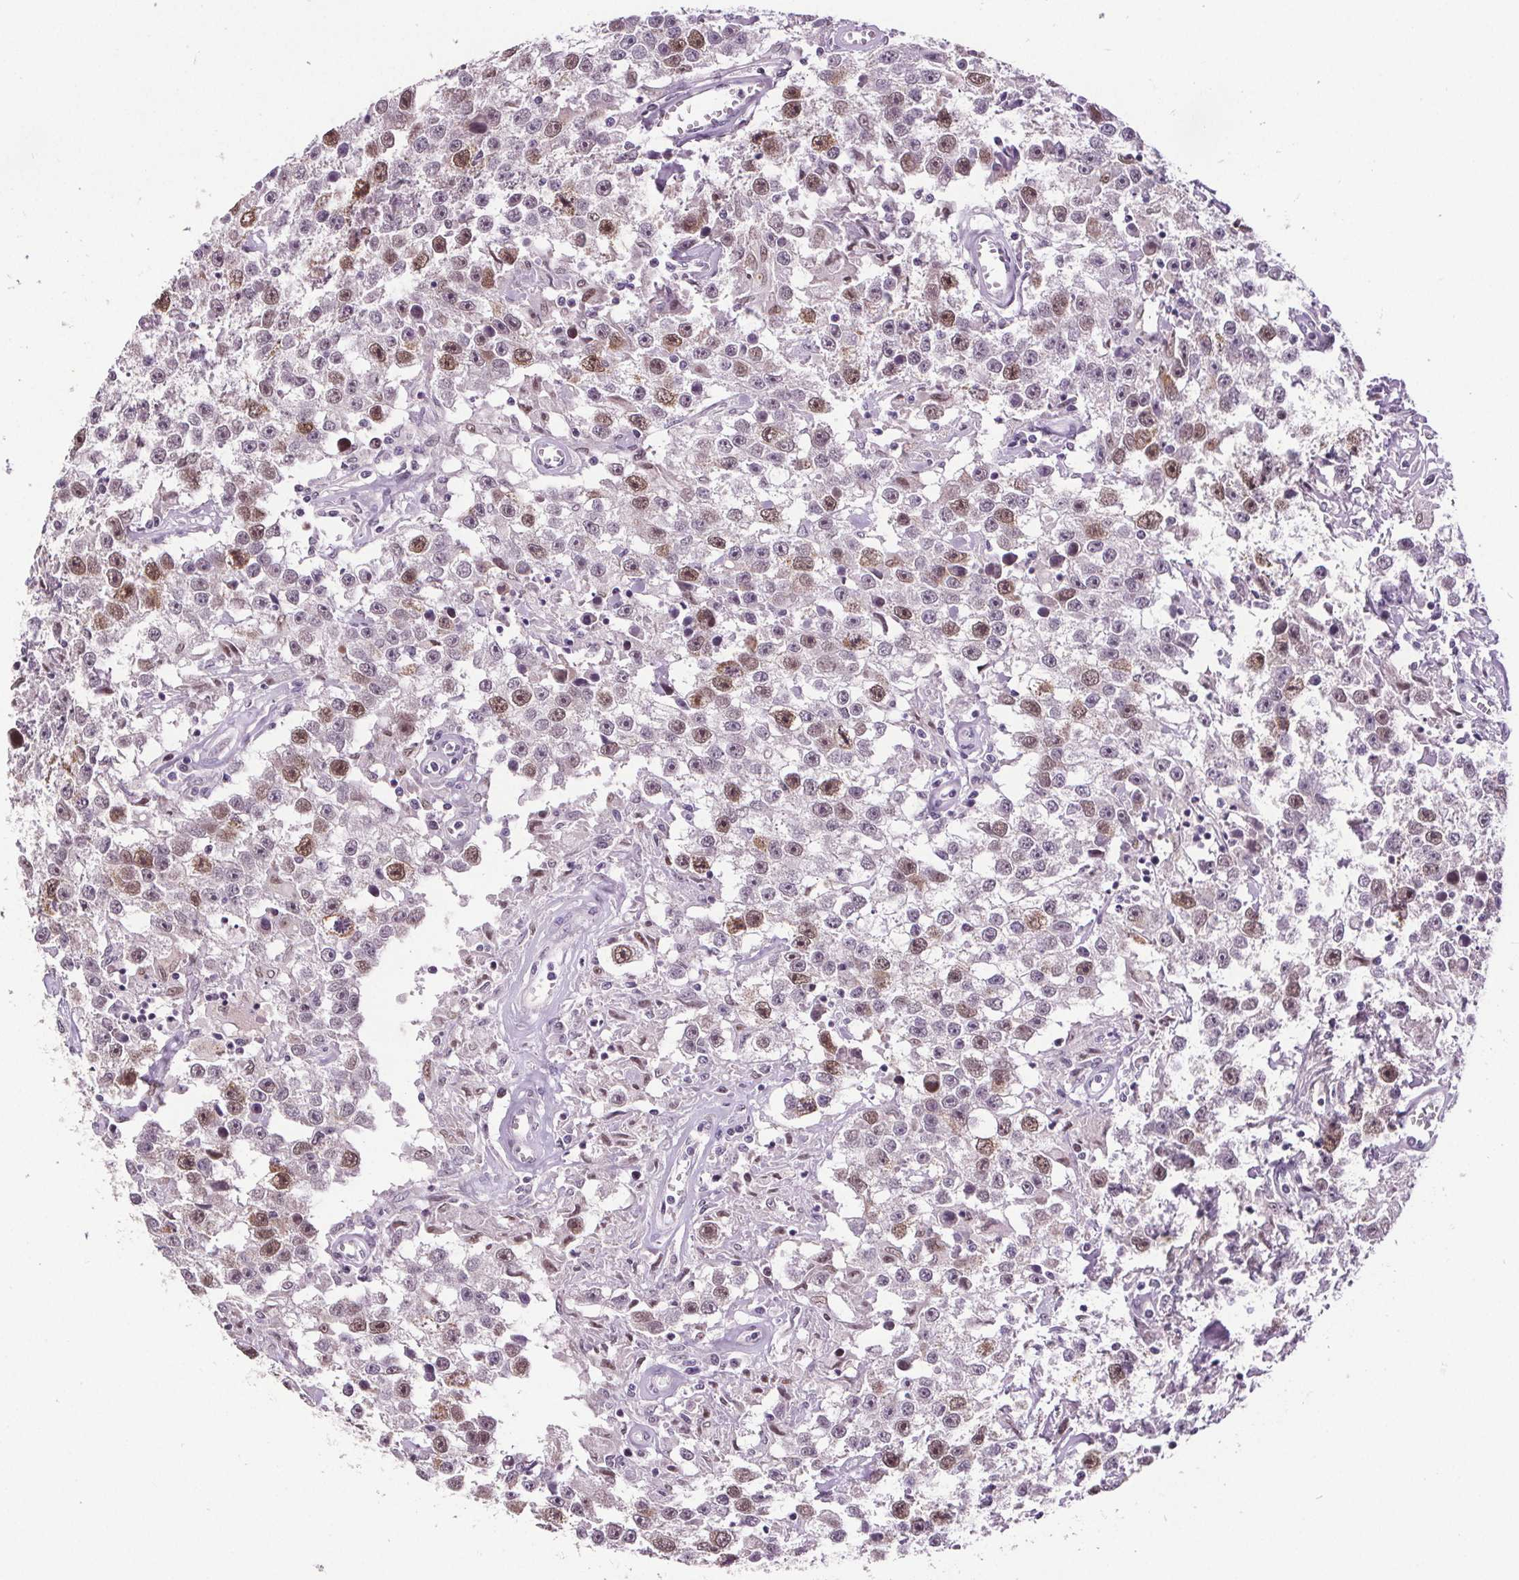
{"staining": {"intensity": "moderate", "quantity": "25%-75%", "location": "nuclear"}, "tissue": "testis cancer", "cell_type": "Tumor cells", "image_type": "cancer", "snomed": [{"axis": "morphology", "description": "Seminoma, NOS"}, {"axis": "topography", "description": "Testis"}], "caption": "Protein staining by immunohistochemistry displays moderate nuclear staining in about 25%-75% of tumor cells in testis cancer (seminoma).", "gene": "CENPF", "patient": {"sex": "male", "age": 43}}